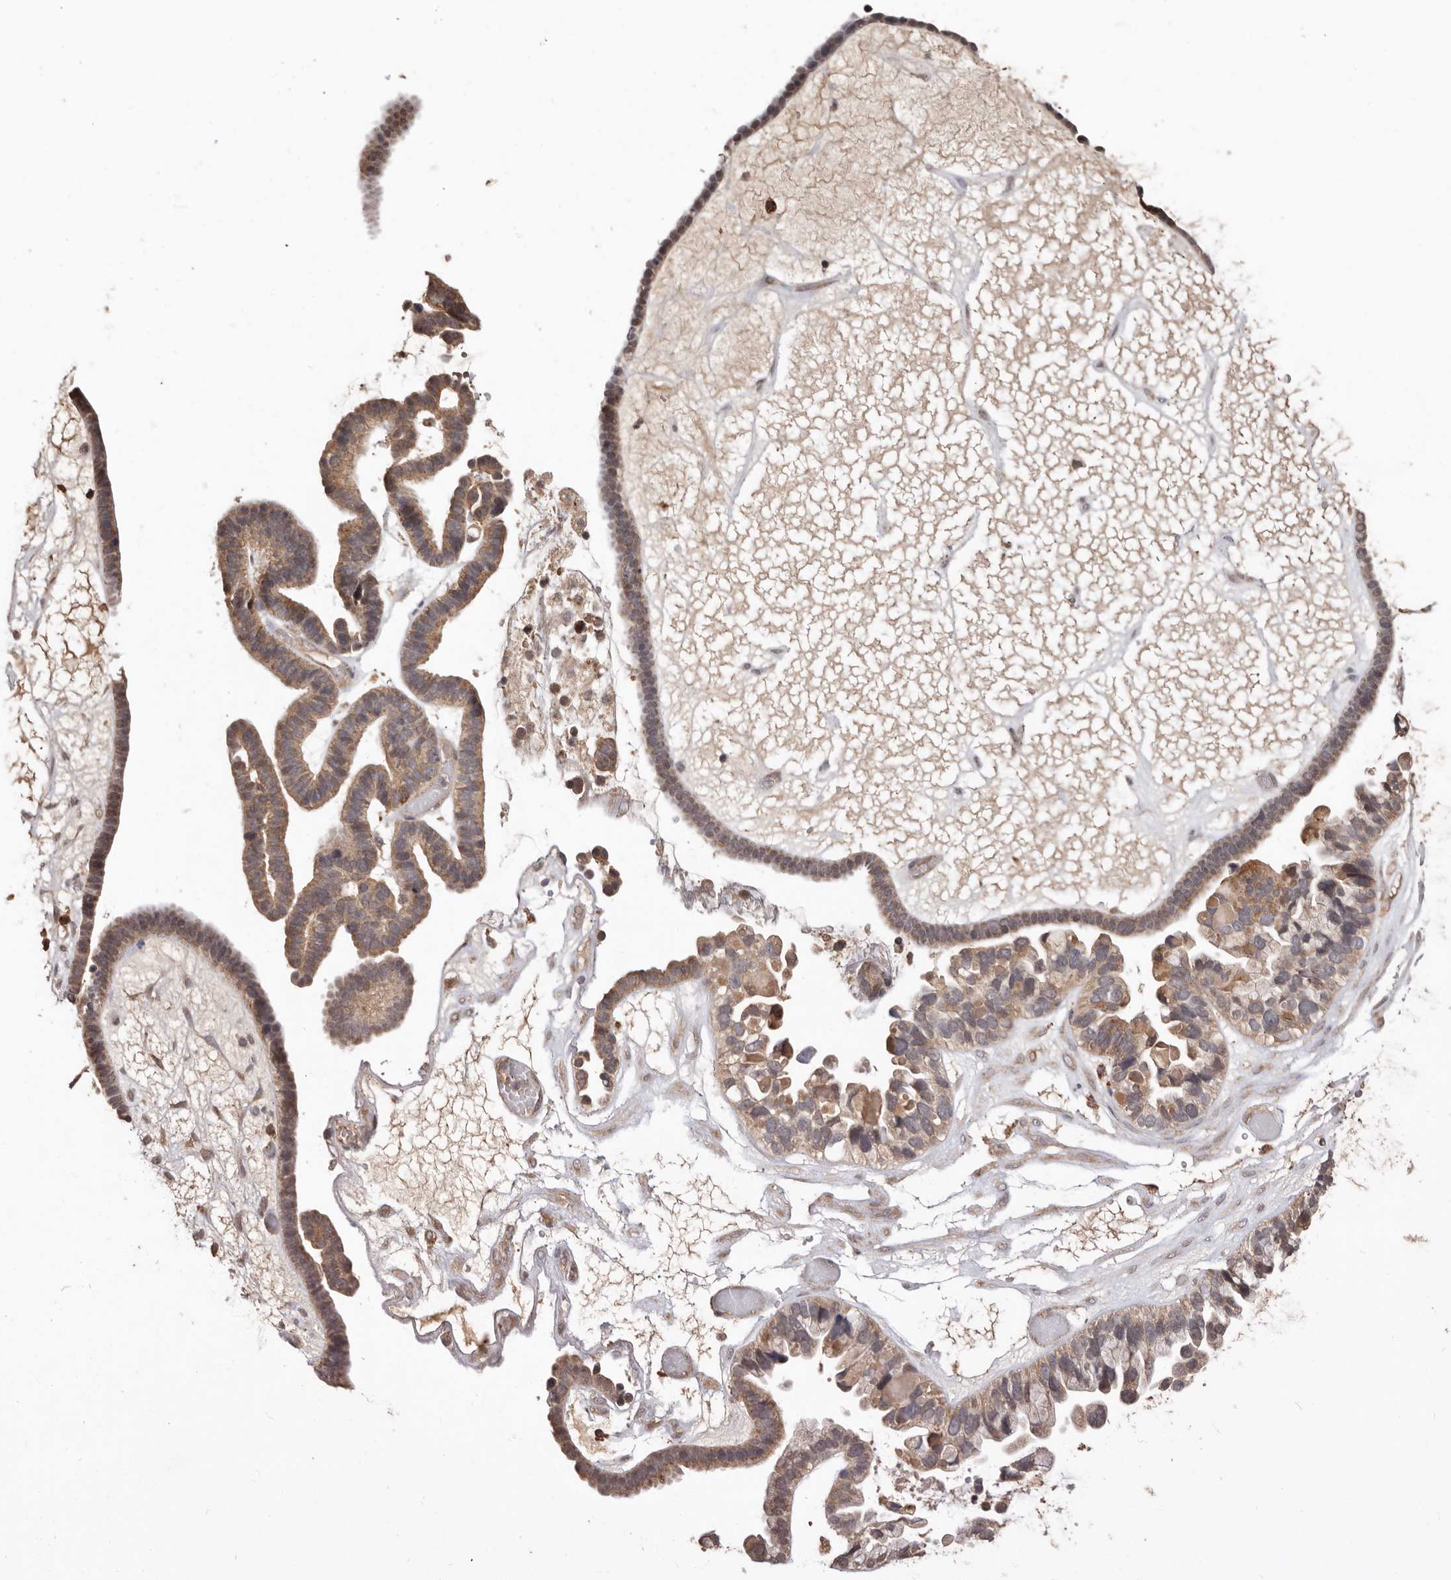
{"staining": {"intensity": "moderate", "quantity": ">75%", "location": "cytoplasmic/membranous"}, "tissue": "ovarian cancer", "cell_type": "Tumor cells", "image_type": "cancer", "snomed": [{"axis": "morphology", "description": "Cystadenocarcinoma, serous, NOS"}, {"axis": "topography", "description": "Ovary"}], "caption": "About >75% of tumor cells in ovarian cancer (serous cystadenocarcinoma) demonstrate moderate cytoplasmic/membranous protein positivity as visualized by brown immunohistochemical staining.", "gene": "RSPO2", "patient": {"sex": "female", "age": 56}}